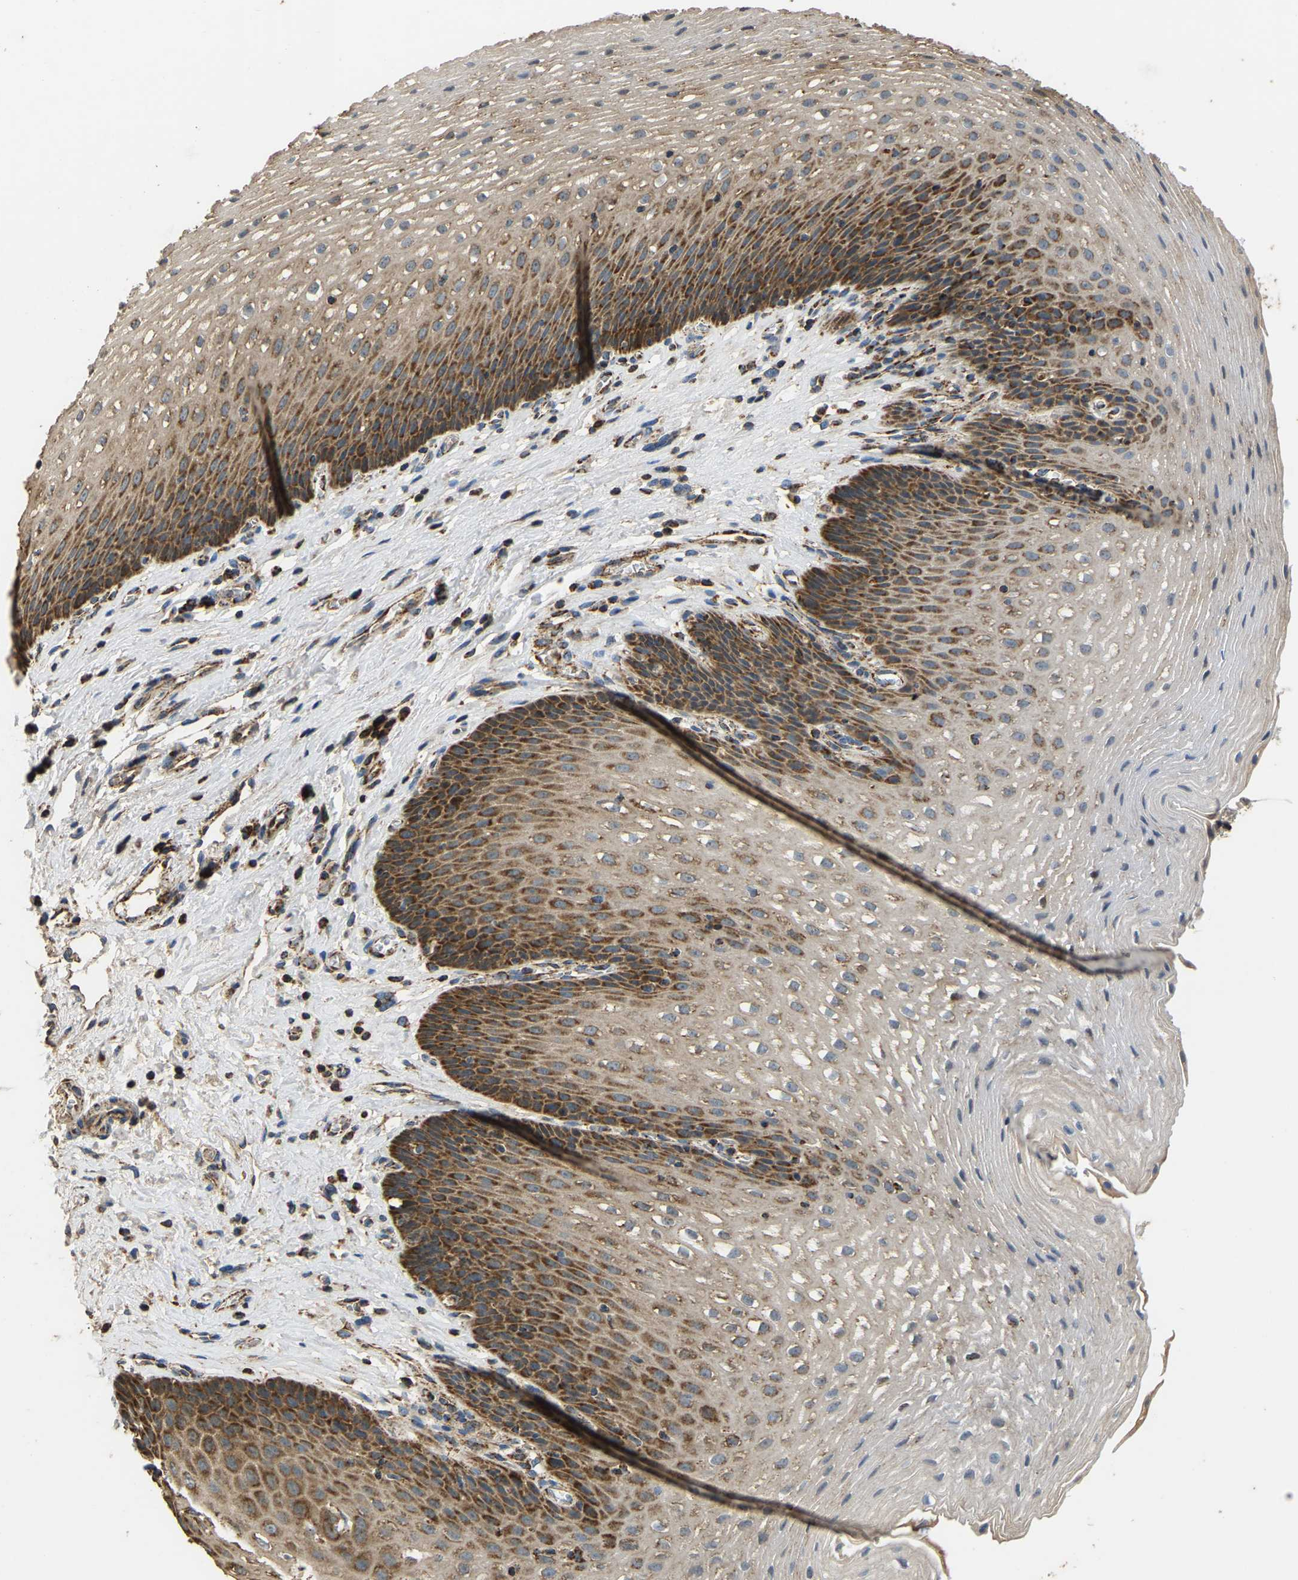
{"staining": {"intensity": "strong", "quantity": ">75%", "location": "cytoplasmic/membranous"}, "tissue": "esophagus", "cell_type": "Squamous epithelial cells", "image_type": "normal", "snomed": [{"axis": "morphology", "description": "Normal tissue, NOS"}, {"axis": "topography", "description": "Esophagus"}], "caption": "Immunohistochemical staining of unremarkable human esophagus exhibits strong cytoplasmic/membranous protein positivity in about >75% of squamous epithelial cells. The staining was performed using DAB, with brown indicating positive protein expression. Nuclei are stained blue with hematoxylin.", "gene": "TUFM", "patient": {"sex": "male", "age": 48}}